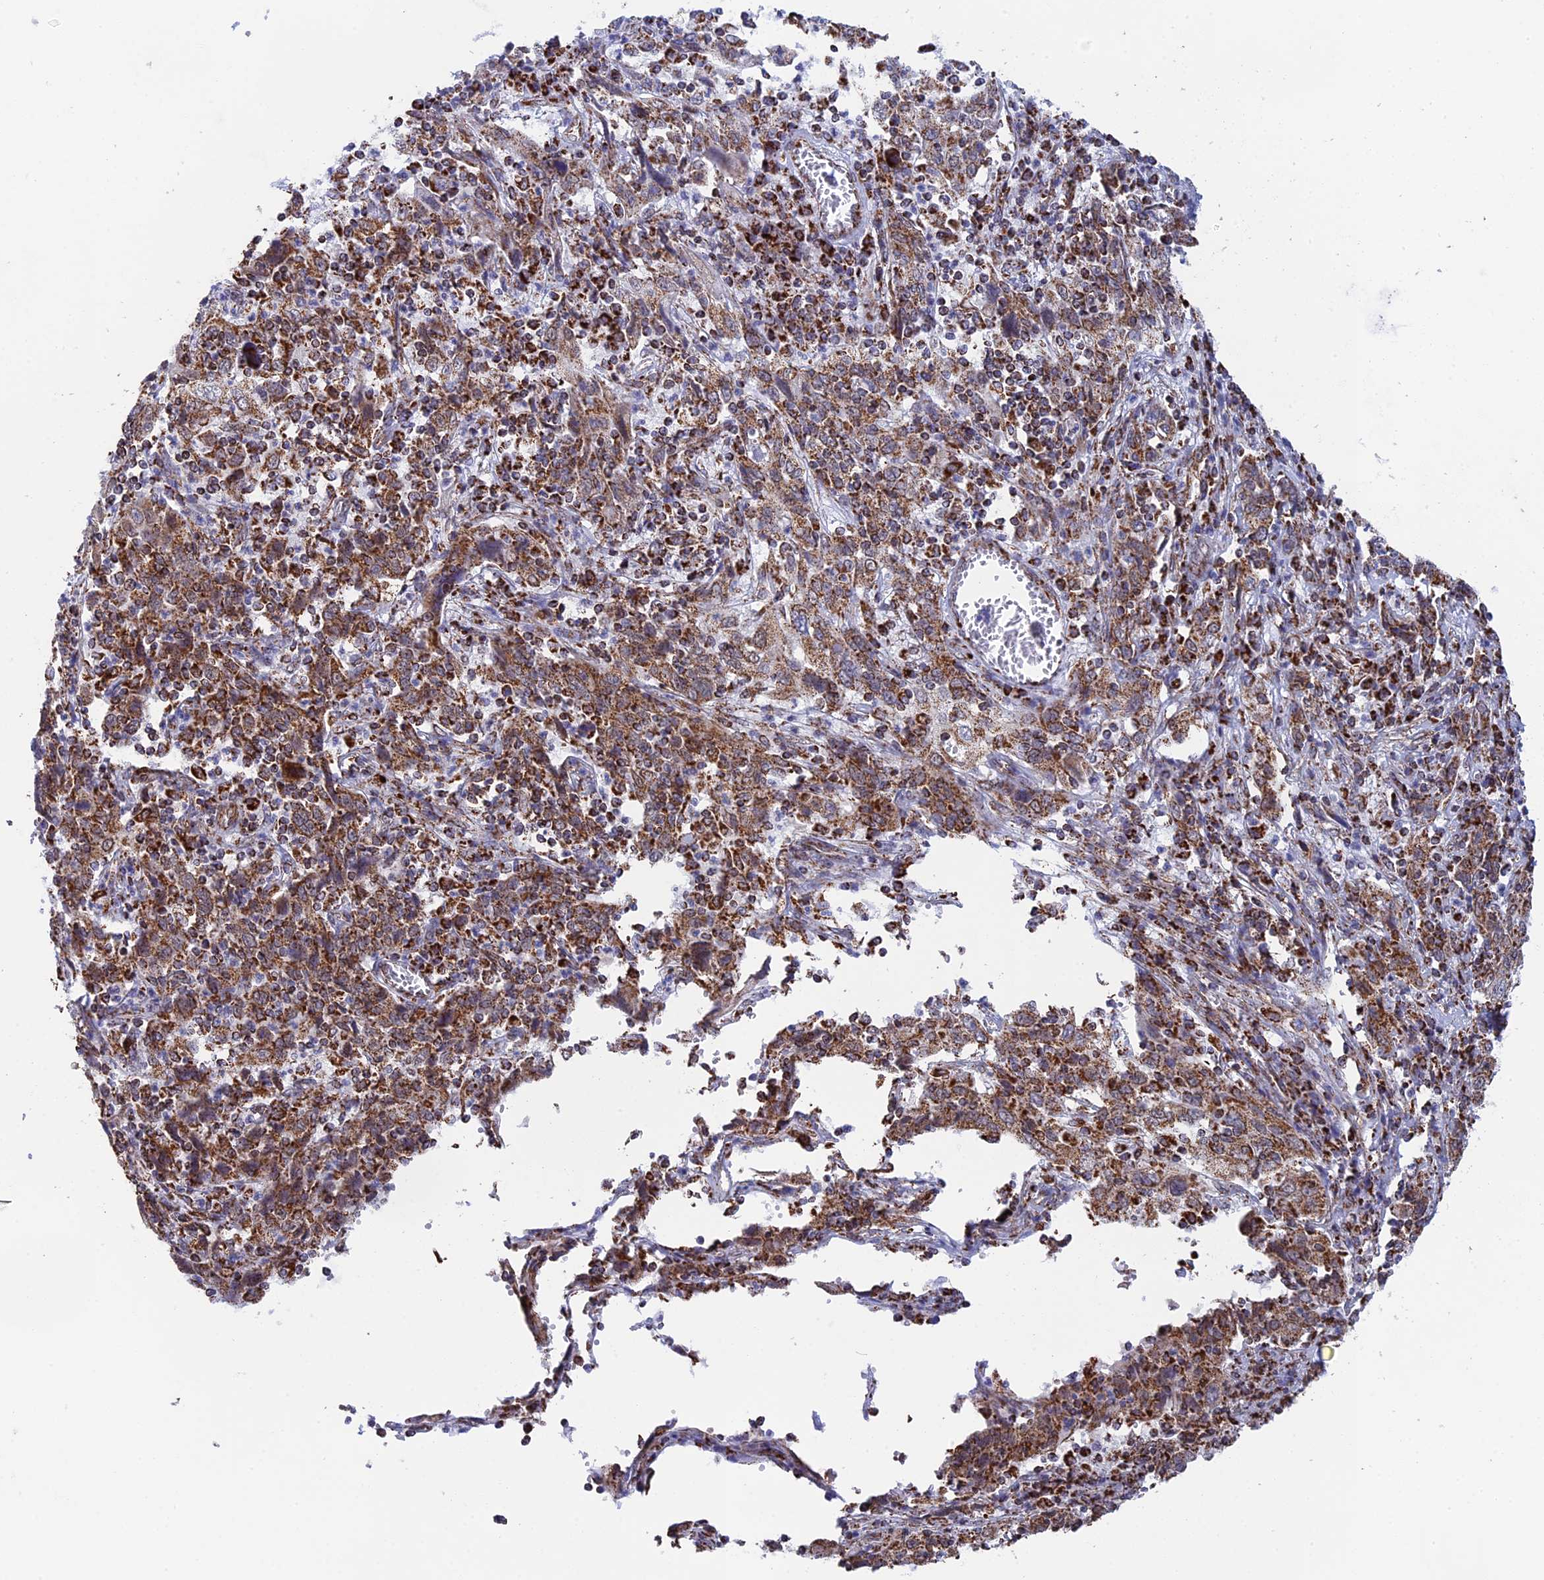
{"staining": {"intensity": "strong", "quantity": ">75%", "location": "cytoplasmic/membranous"}, "tissue": "cervical cancer", "cell_type": "Tumor cells", "image_type": "cancer", "snomed": [{"axis": "morphology", "description": "Squamous cell carcinoma, NOS"}, {"axis": "topography", "description": "Cervix"}], "caption": "About >75% of tumor cells in human cervical cancer reveal strong cytoplasmic/membranous protein positivity as visualized by brown immunohistochemical staining.", "gene": "CDC16", "patient": {"sex": "female", "age": 46}}